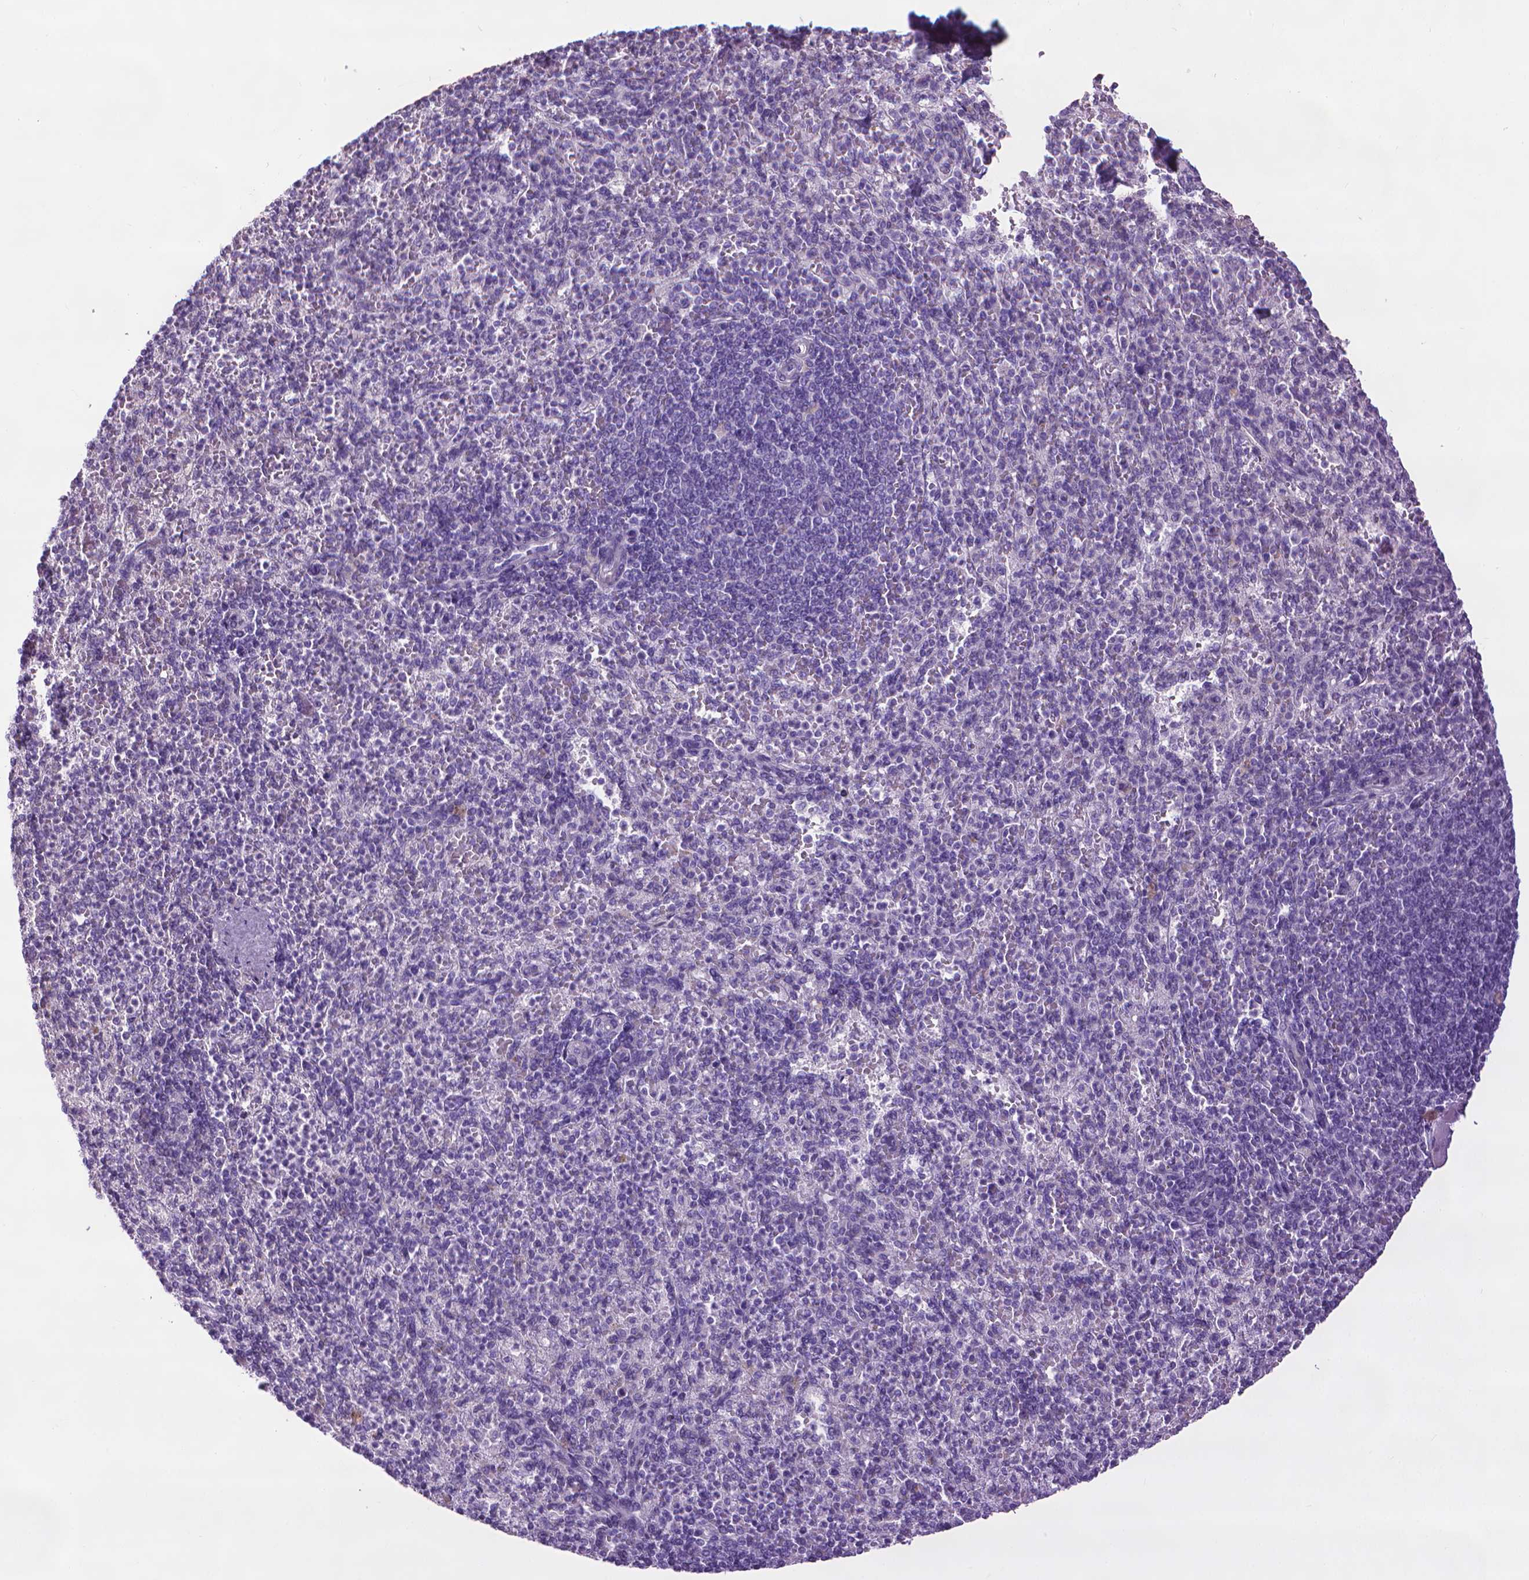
{"staining": {"intensity": "negative", "quantity": "none", "location": "none"}, "tissue": "spleen", "cell_type": "Cells in red pulp", "image_type": "normal", "snomed": [{"axis": "morphology", "description": "Normal tissue, NOS"}, {"axis": "topography", "description": "Spleen"}], "caption": "Immunohistochemistry of normal human spleen reveals no positivity in cells in red pulp.", "gene": "DNAI7", "patient": {"sex": "female", "age": 74}}